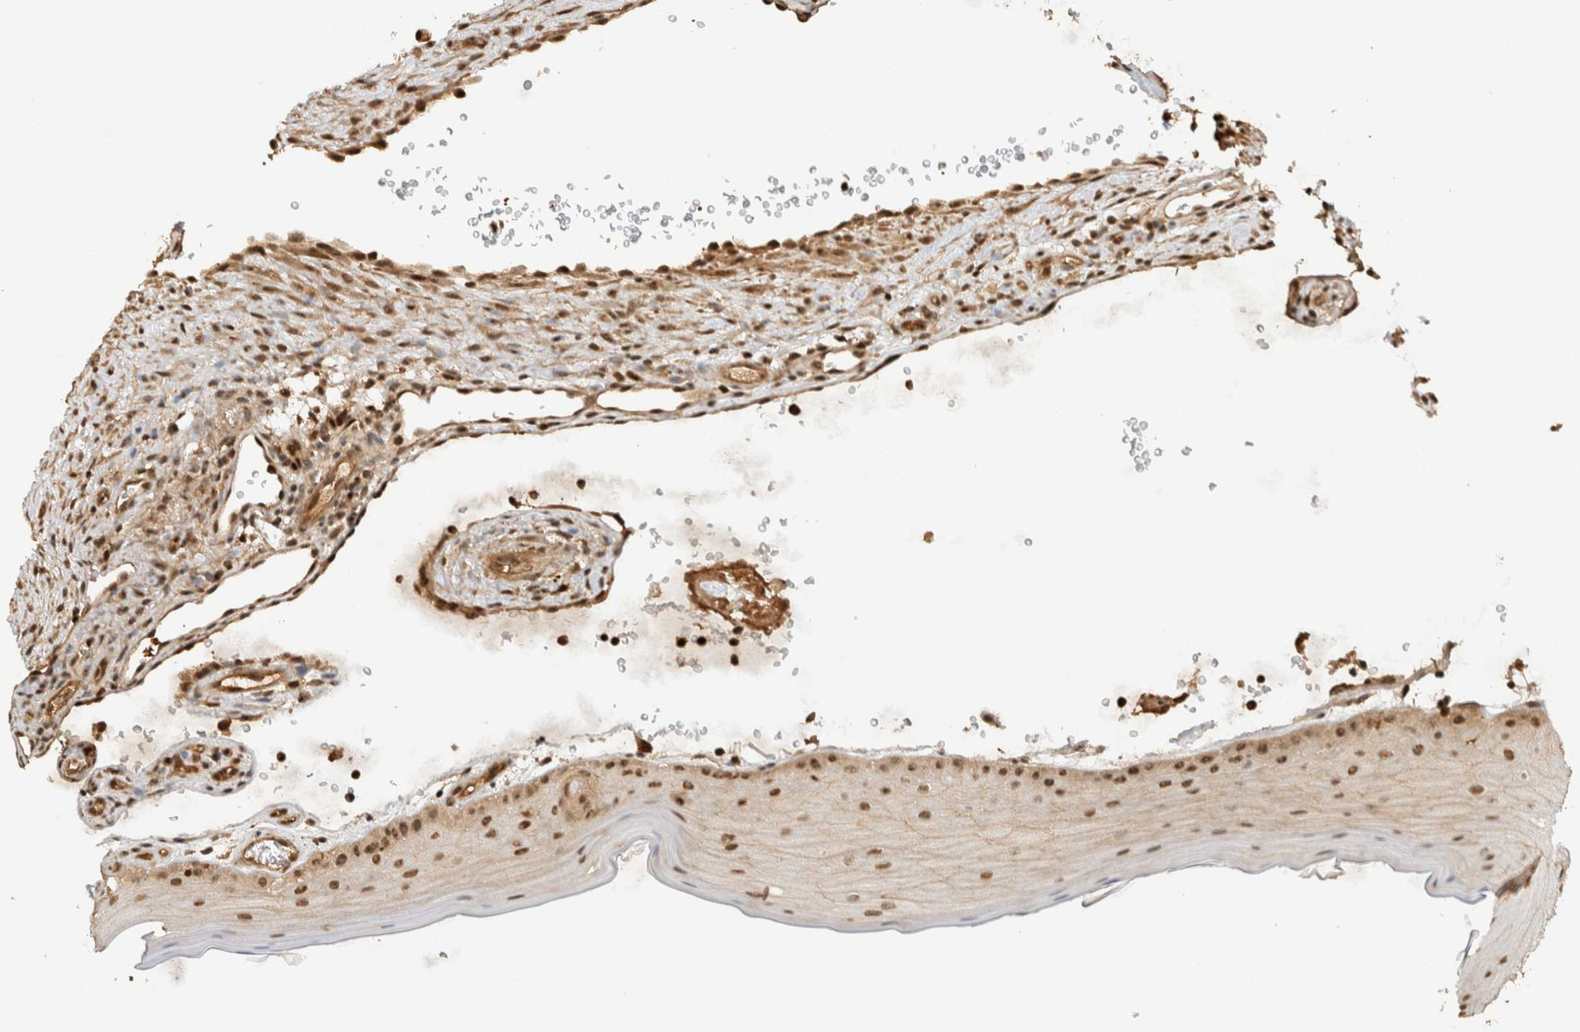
{"staining": {"intensity": "strong", "quantity": ">75%", "location": "nuclear"}, "tissue": "oral mucosa", "cell_type": "Squamous epithelial cells", "image_type": "normal", "snomed": [{"axis": "morphology", "description": "Normal tissue, NOS"}, {"axis": "topography", "description": "Oral tissue"}], "caption": "DAB (3,3'-diaminobenzidine) immunohistochemical staining of normal human oral mucosa shows strong nuclear protein expression in approximately >75% of squamous epithelial cells. Nuclei are stained in blue.", "gene": "SNRNP40", "patient": {"sex": "male", "age": 13}}